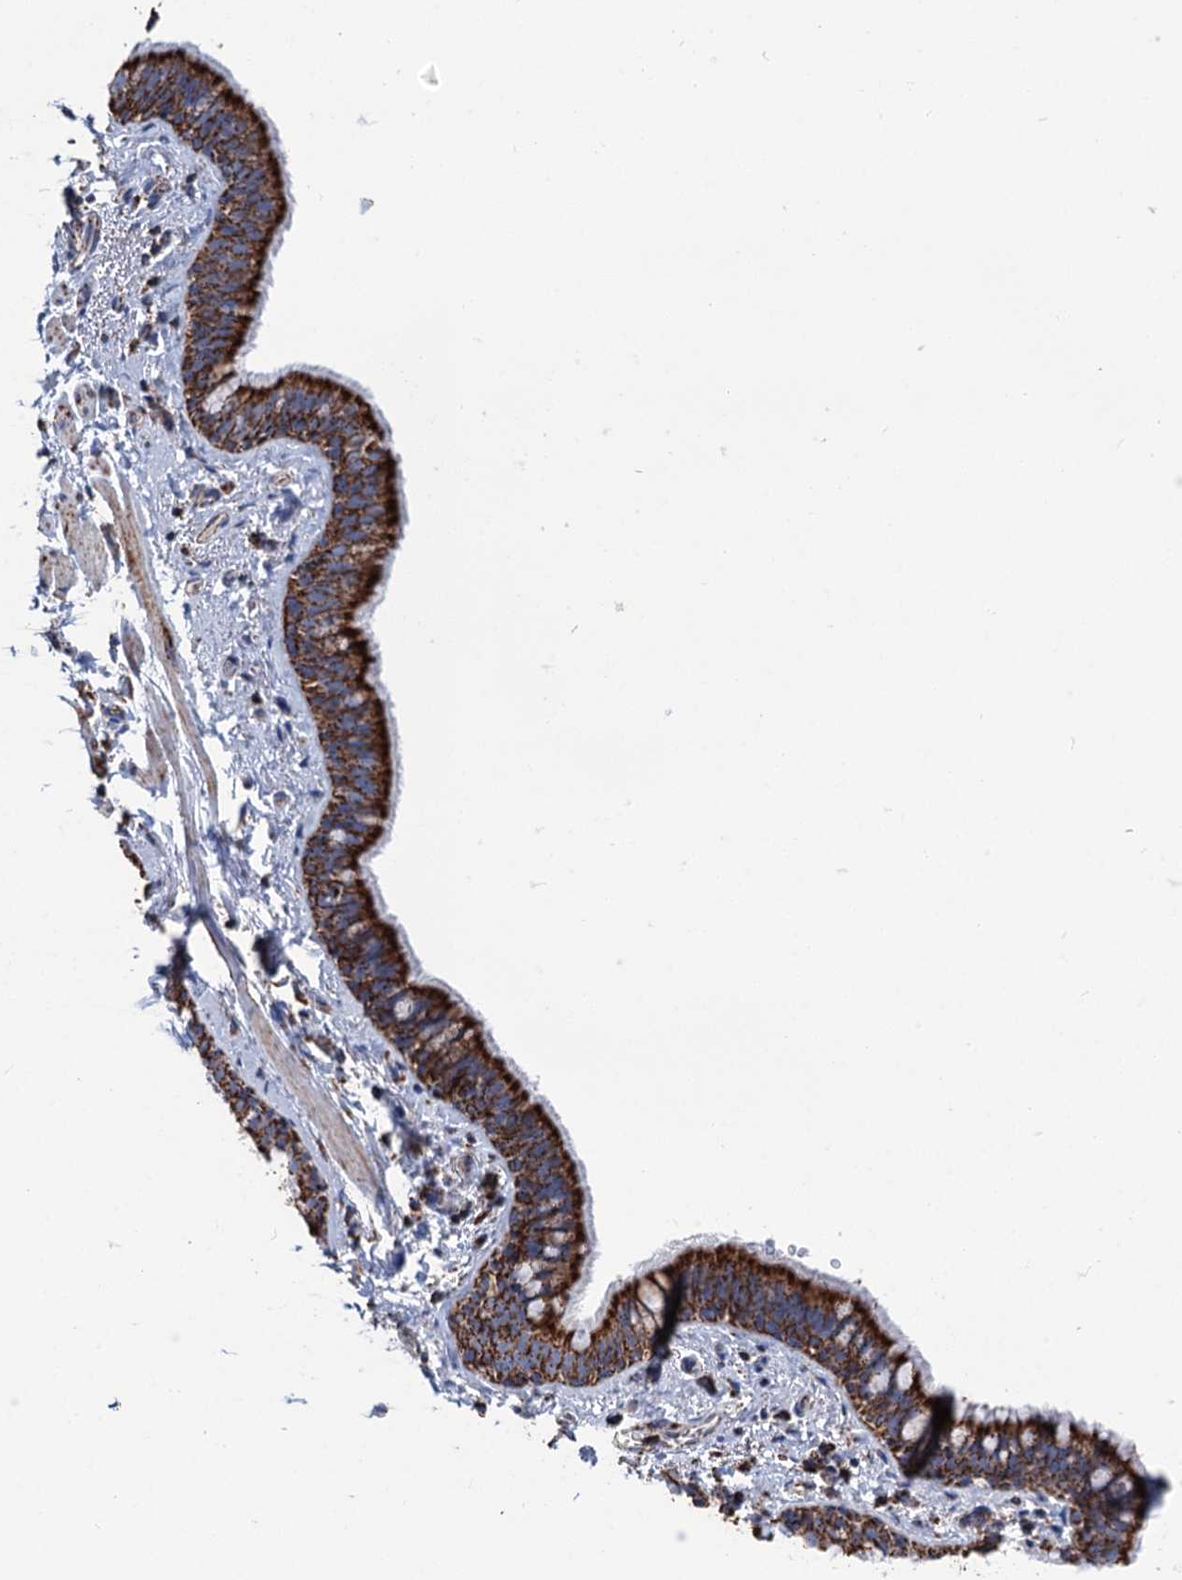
{"staining": {"intensity": "strong", "quantity": ">75%", "location": "cytoplasmic/membranous"}, "tissue": "bronchus", "cell_type": "Respiratory epithelial cells", "image_type": "normal", "snomed": [{"axis": "morphology", "description": "Normal tissue, NOS"}, {"axis": "topography", "description": "Cartilage tissue"}, {"axis": "topography", "description": "Bronchus"}], "caption": "Unremarkable bronchus shows strong cytoplasmic/membranous staining in approximately >75% of respiratory epithelial cells Immunohistochemistry (ihc) stains the protein in brown and the nuclei are stained blue..", "gene": "IVD", "patient": {"sex": "female", "age": 36}}